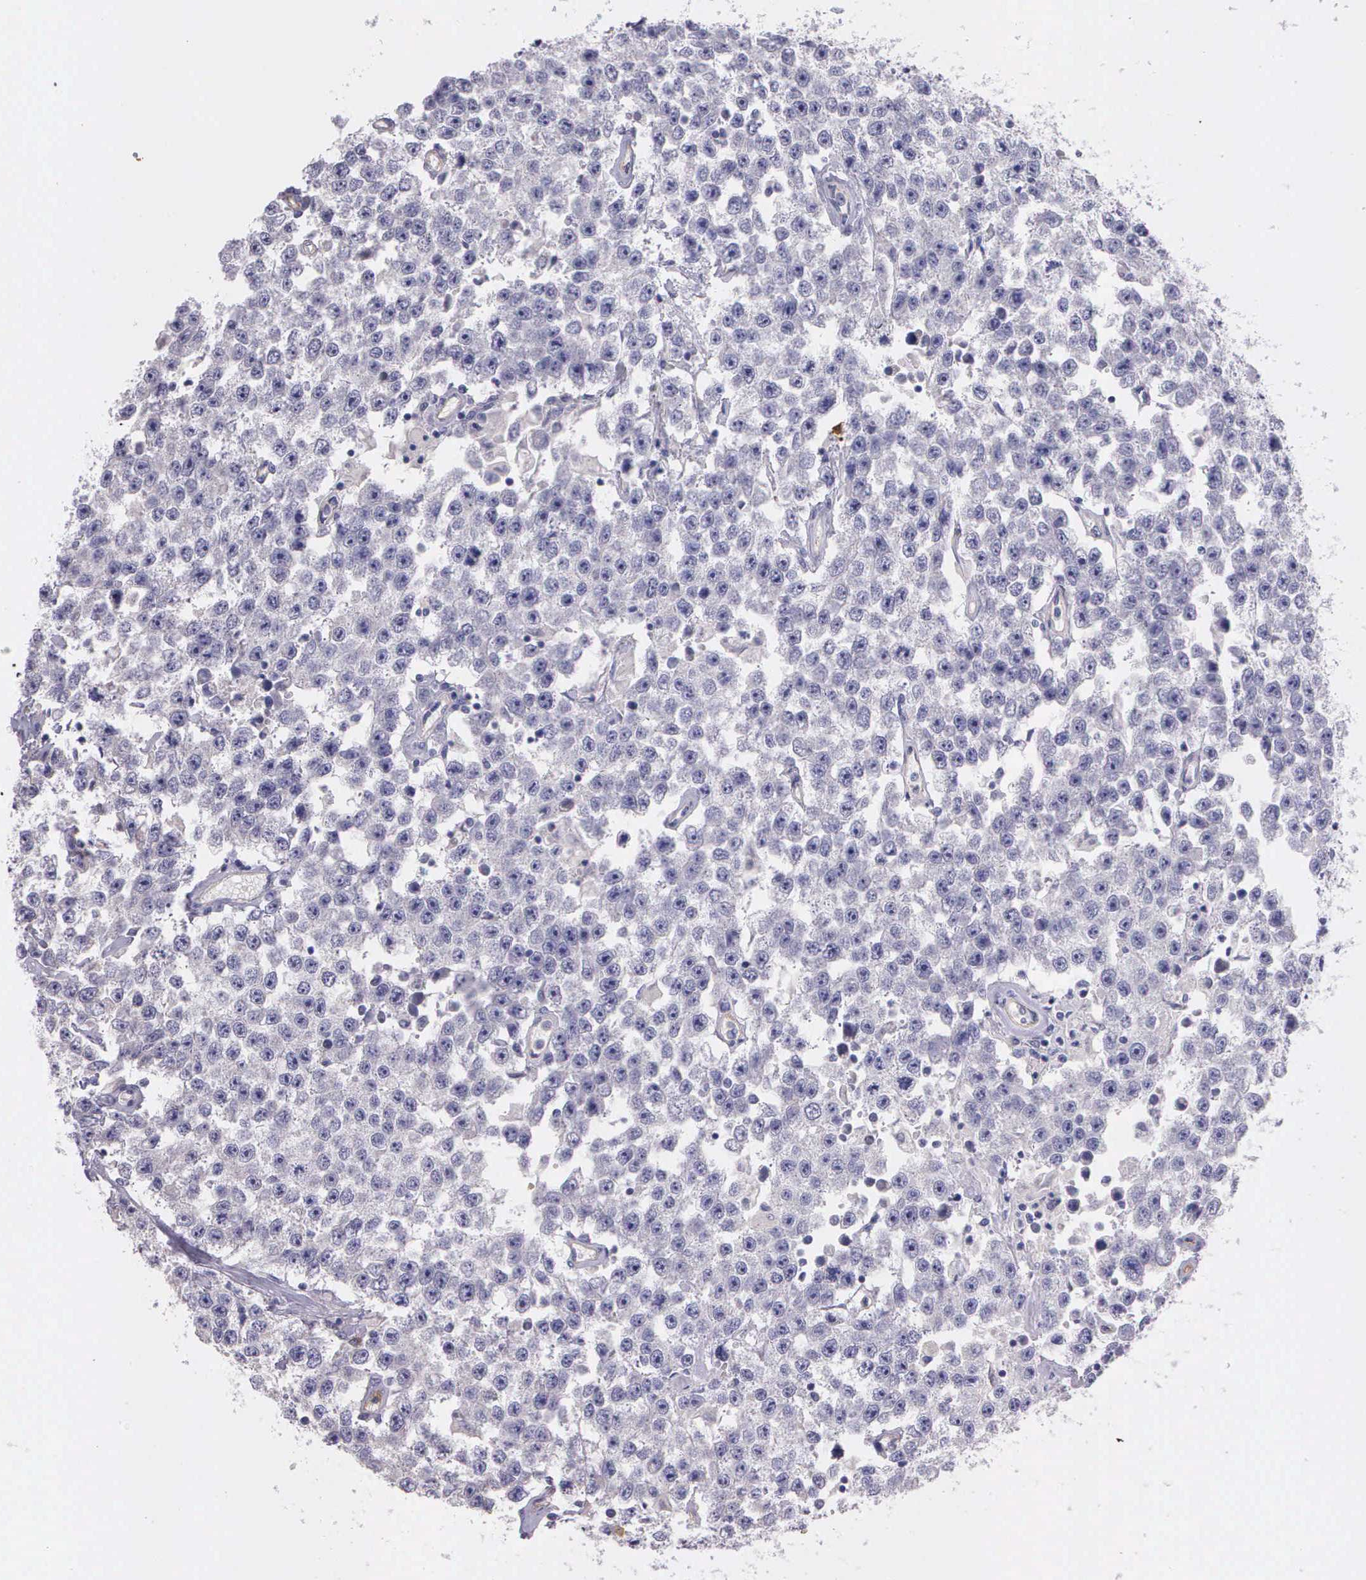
{"staining": {"intensity": "negative", "quantity": "none", "location": "none"}, "tissue": "testis cancer", "cell_type": "Tumor cells", "image_type": "cancer", "snomed": [{"axis": "morphology", "description": "Seminoma, NOS"}, {"axis": "topography", "description": "Testis"}], "caption": "A photomicrograph of human testis cancer is negative for staining in tumor cells.", "gene": "THSD7A", "patient": {"sex": "male", "age": 52}}